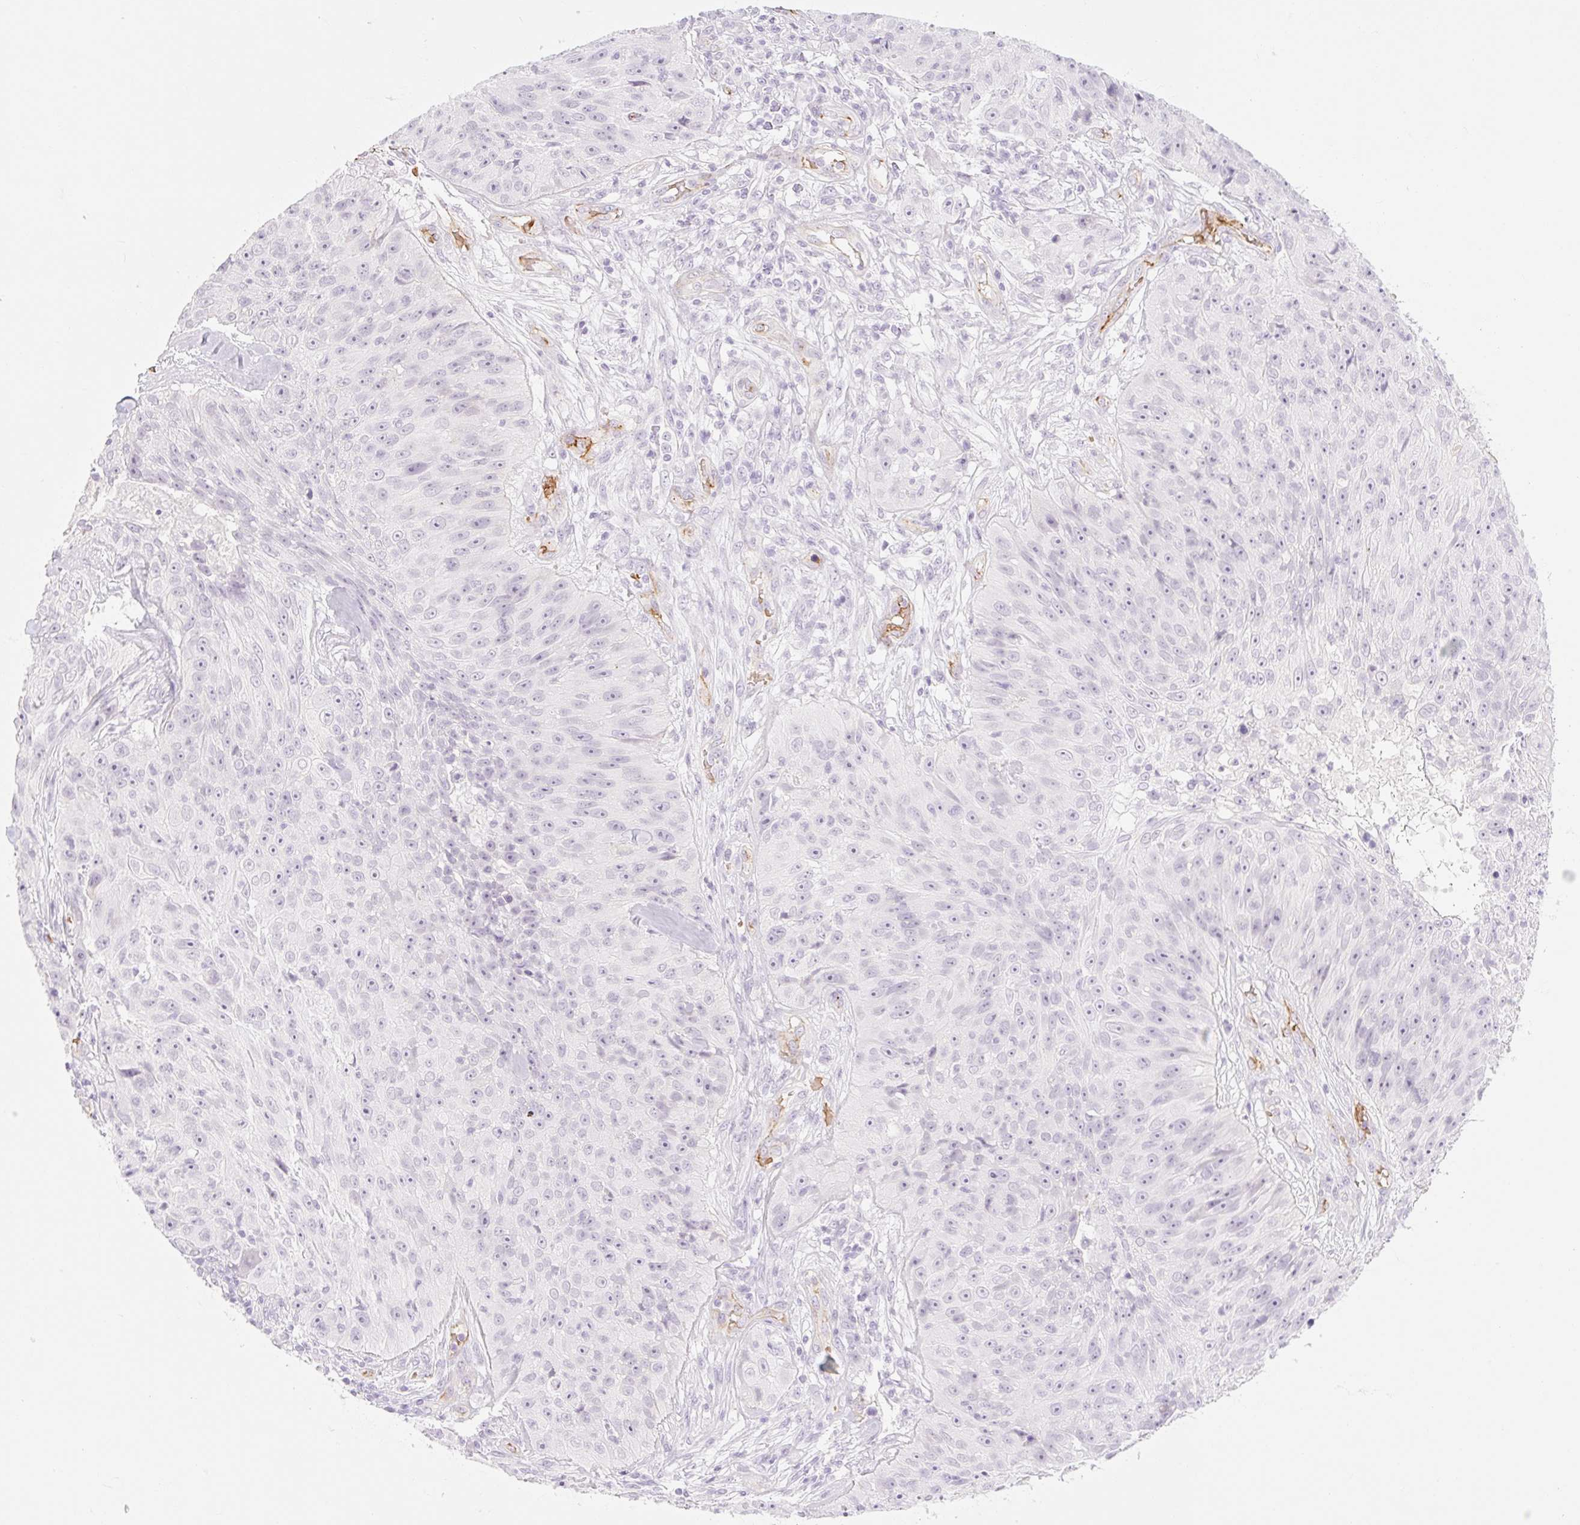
{"staining": {"intensity": "negative", "quantity": "none", "location": "none"}, "tissue": "skin cancer", "cell_type": "Tumor cells", "image_type": "cancer", "snomed": [{"axis": "morphology", "description": "Squamous cell carcinoma, NOS"}, {"axis": "topography", "description": "Skin"}], "caption": "DAB (3,3'-diaminobenzidine) immunohistochemical staining of skin cancer shows no significant positivity in tumor cells.", "gene": "TAF1L", "patient": {"sex": "female", "age": 87}}